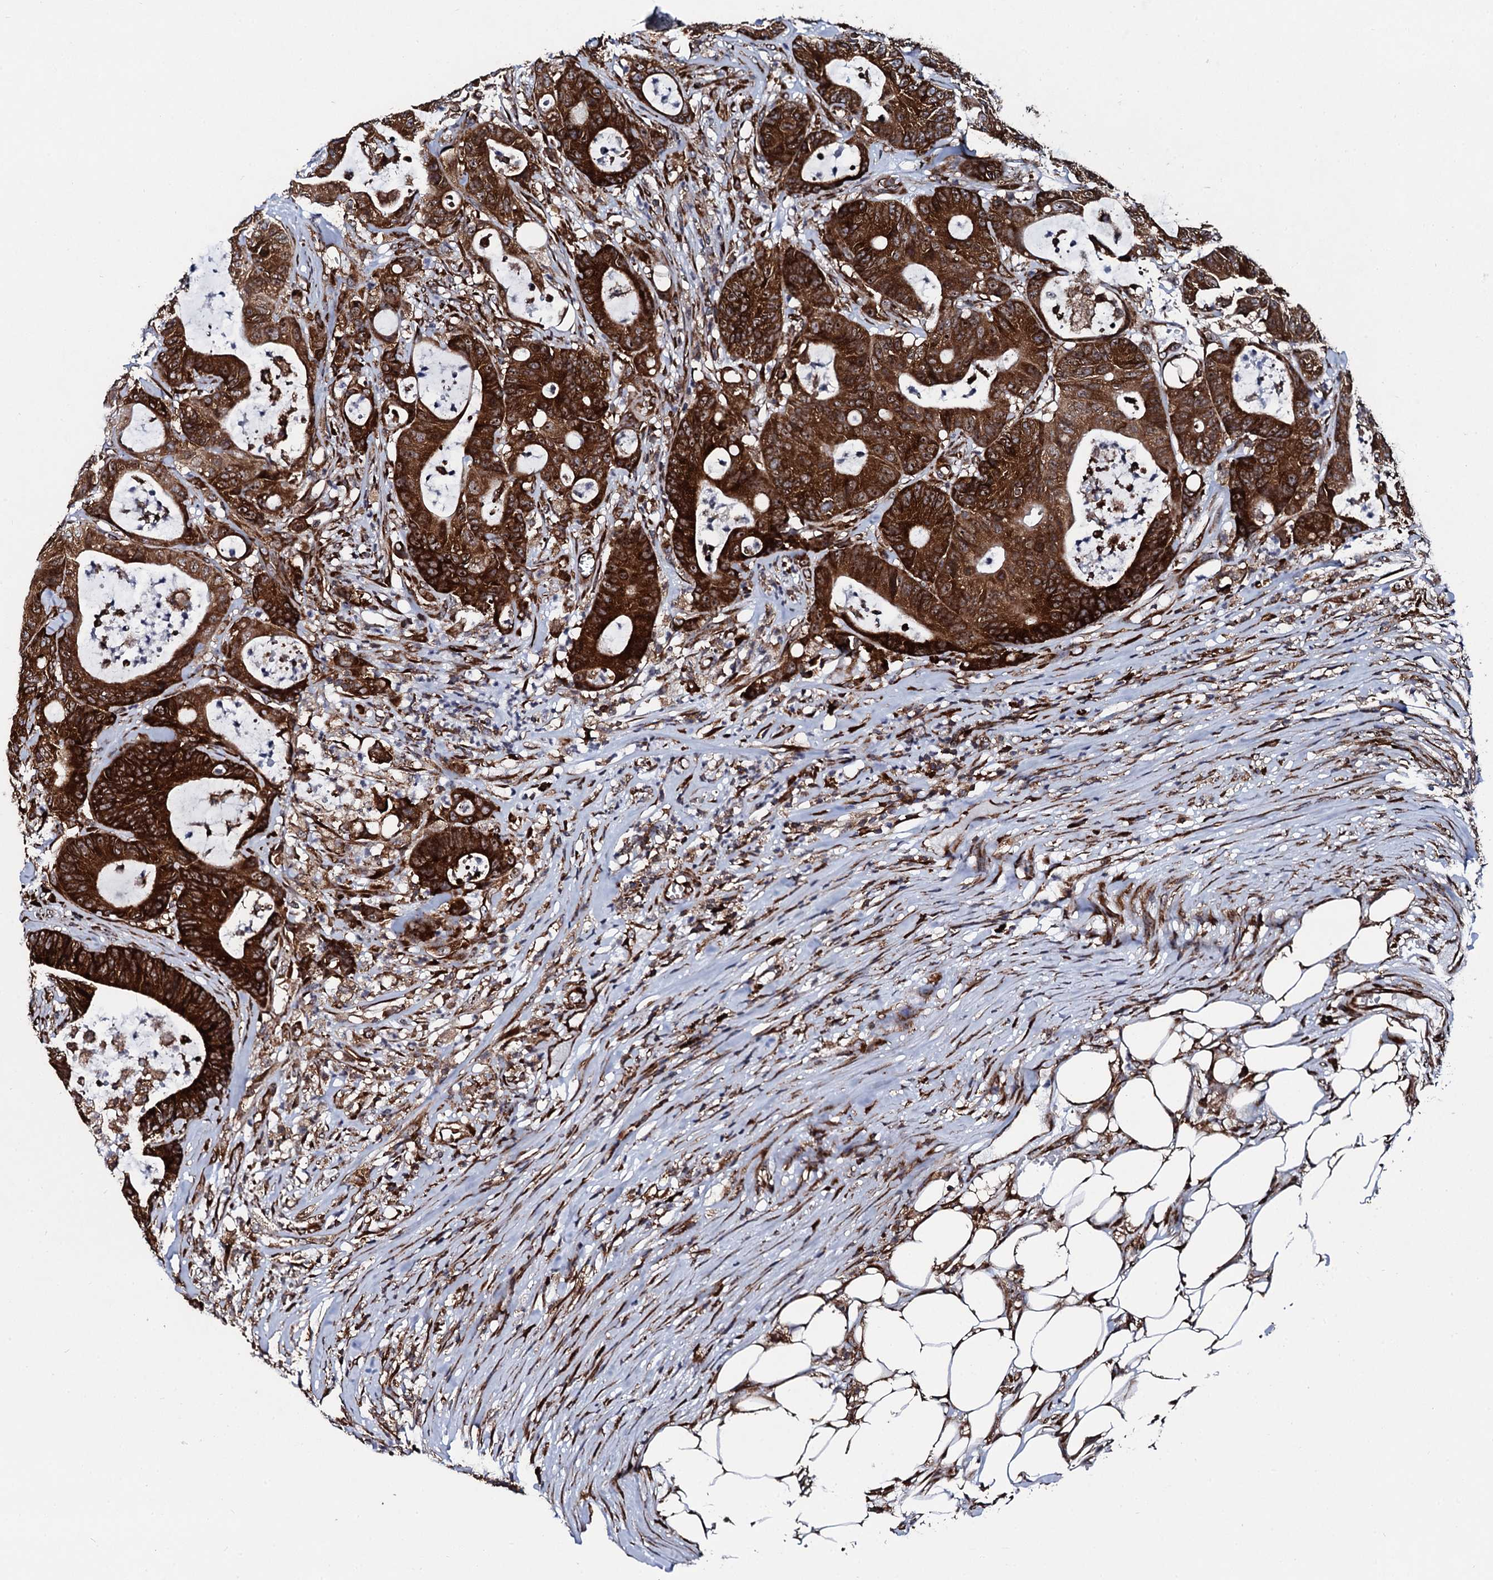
{"staining": {"intensity": "strong", "quantity": ">75%", "location": "cytoplasmic/membranous,nuclear"}, "tissue": "colorectal cancer", "cell_type": "Tumor cells", "image_type": "cancer", "snomed": [{"axis": "morphology", "description": "Adenocarcinoma, NOS"}, {"axis": "topography", "description": "Colon"}], "caption": "Colorectal cancer (adenocarcinoma) stained with immunohistochemistry exhibits strong cytoplasmic/membranous and nuclear staining in about >75% of tumor cells.", "gene": "SPTY2D1", "patient": {"sex": "female", "age": 84}}